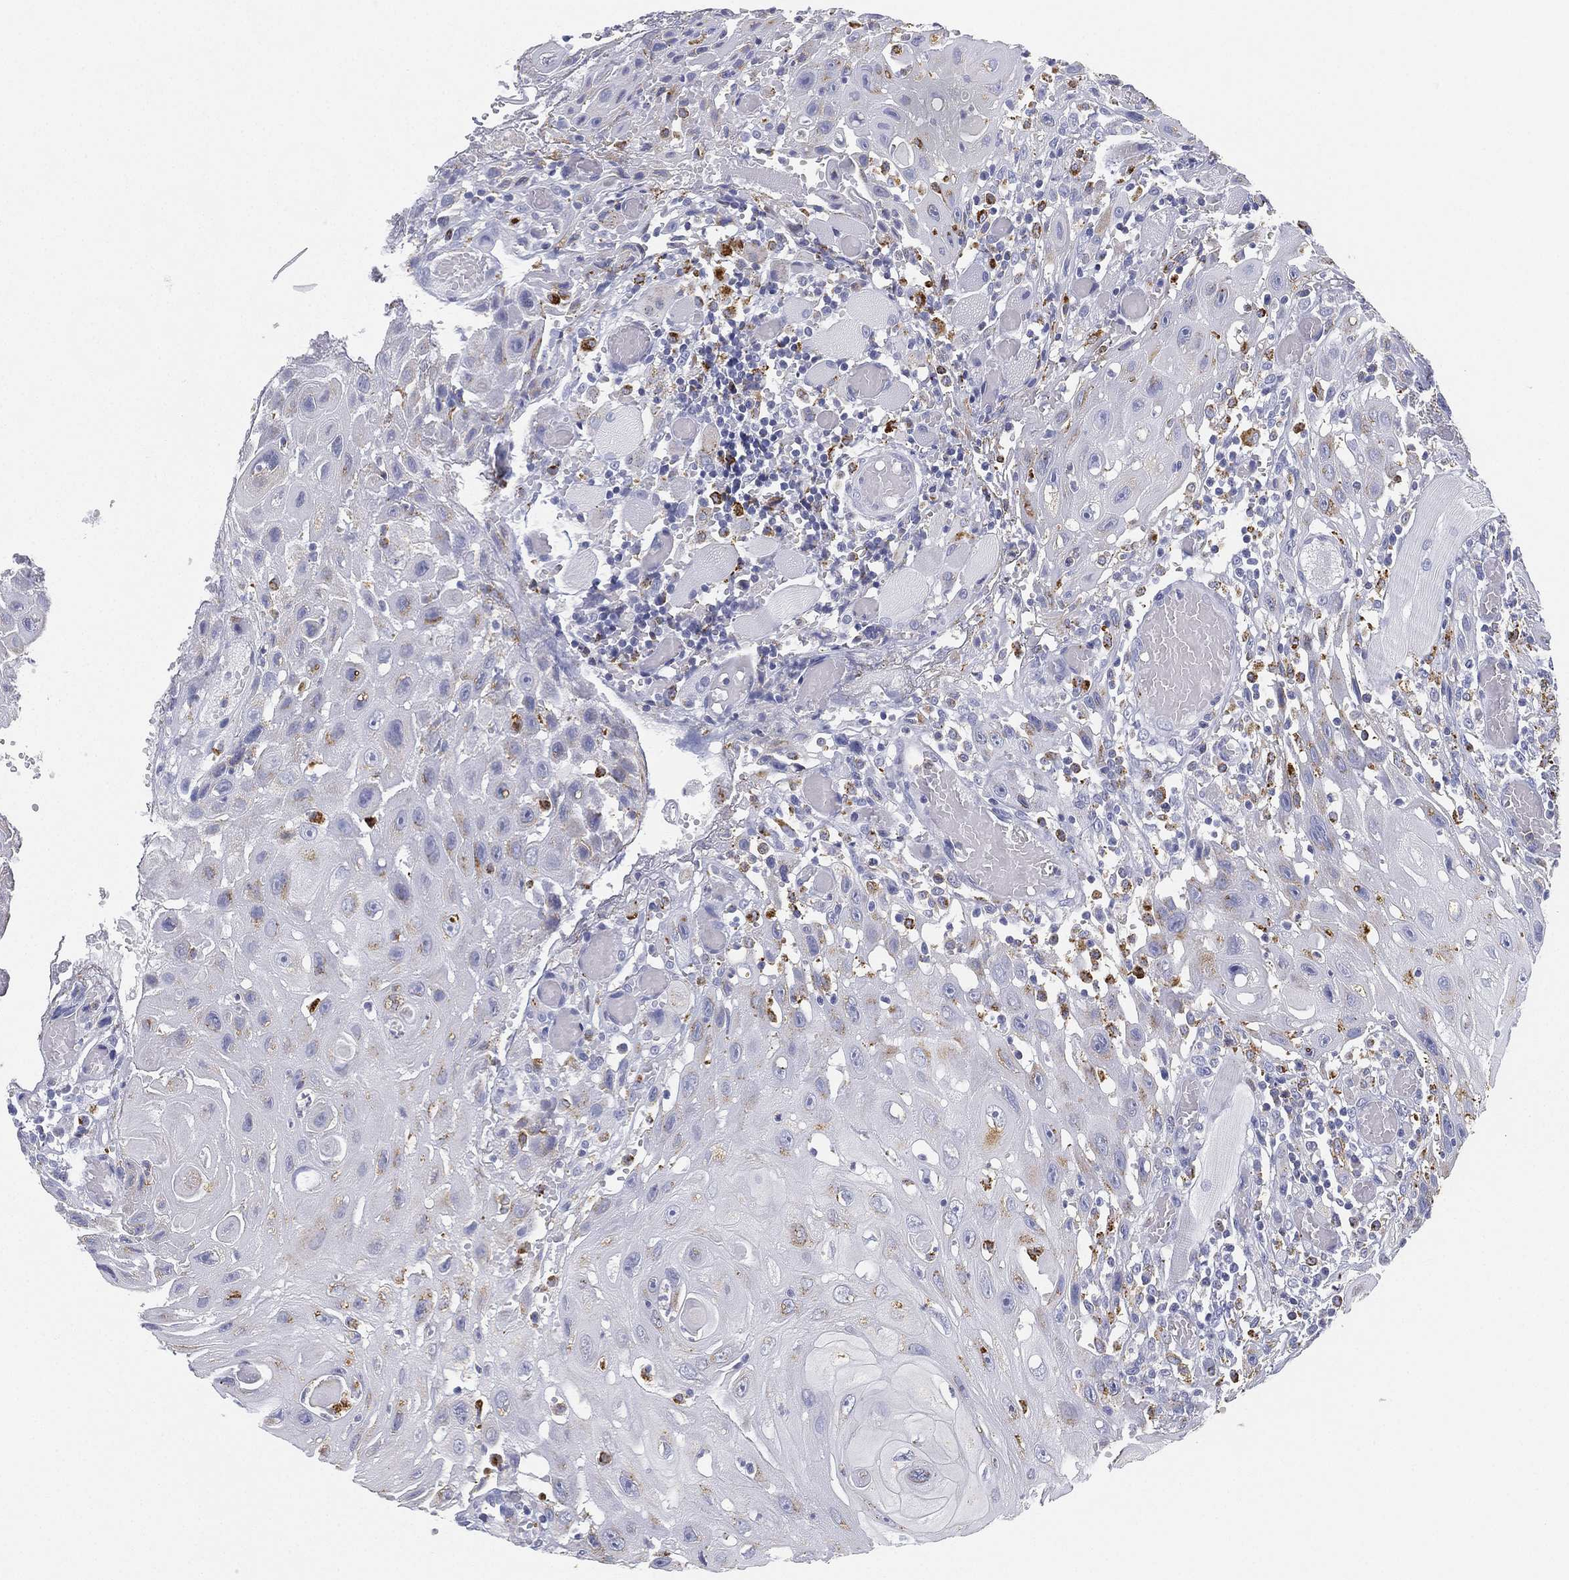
{"staining": {"intensity": "moderate", "quantity": "<25%", "location": "cytoplasmic/membranous"}, "tissue": "head and neck cancer", "cell_type": "Tumor cells", "image_type": "cancer", "snomed": [{"axis": "morphology", "description": "Normal tissue, NOS"}, {"axis": "morphology", "description": "Squamous cell carcinoma, NOS"}, {"axis": "topography", "description": "Oral tissue"}, {"axis": "topography", "description": "Head-Neck"}], "caption": "IHC of head and neck cancer (squamous cell carcinoma) displays low levels of moderate cytoplasmic/membranous positivity in about <25% of tumor cells.", "gene": "NPC2", "patient": {"sex": "male", "age": 71}}